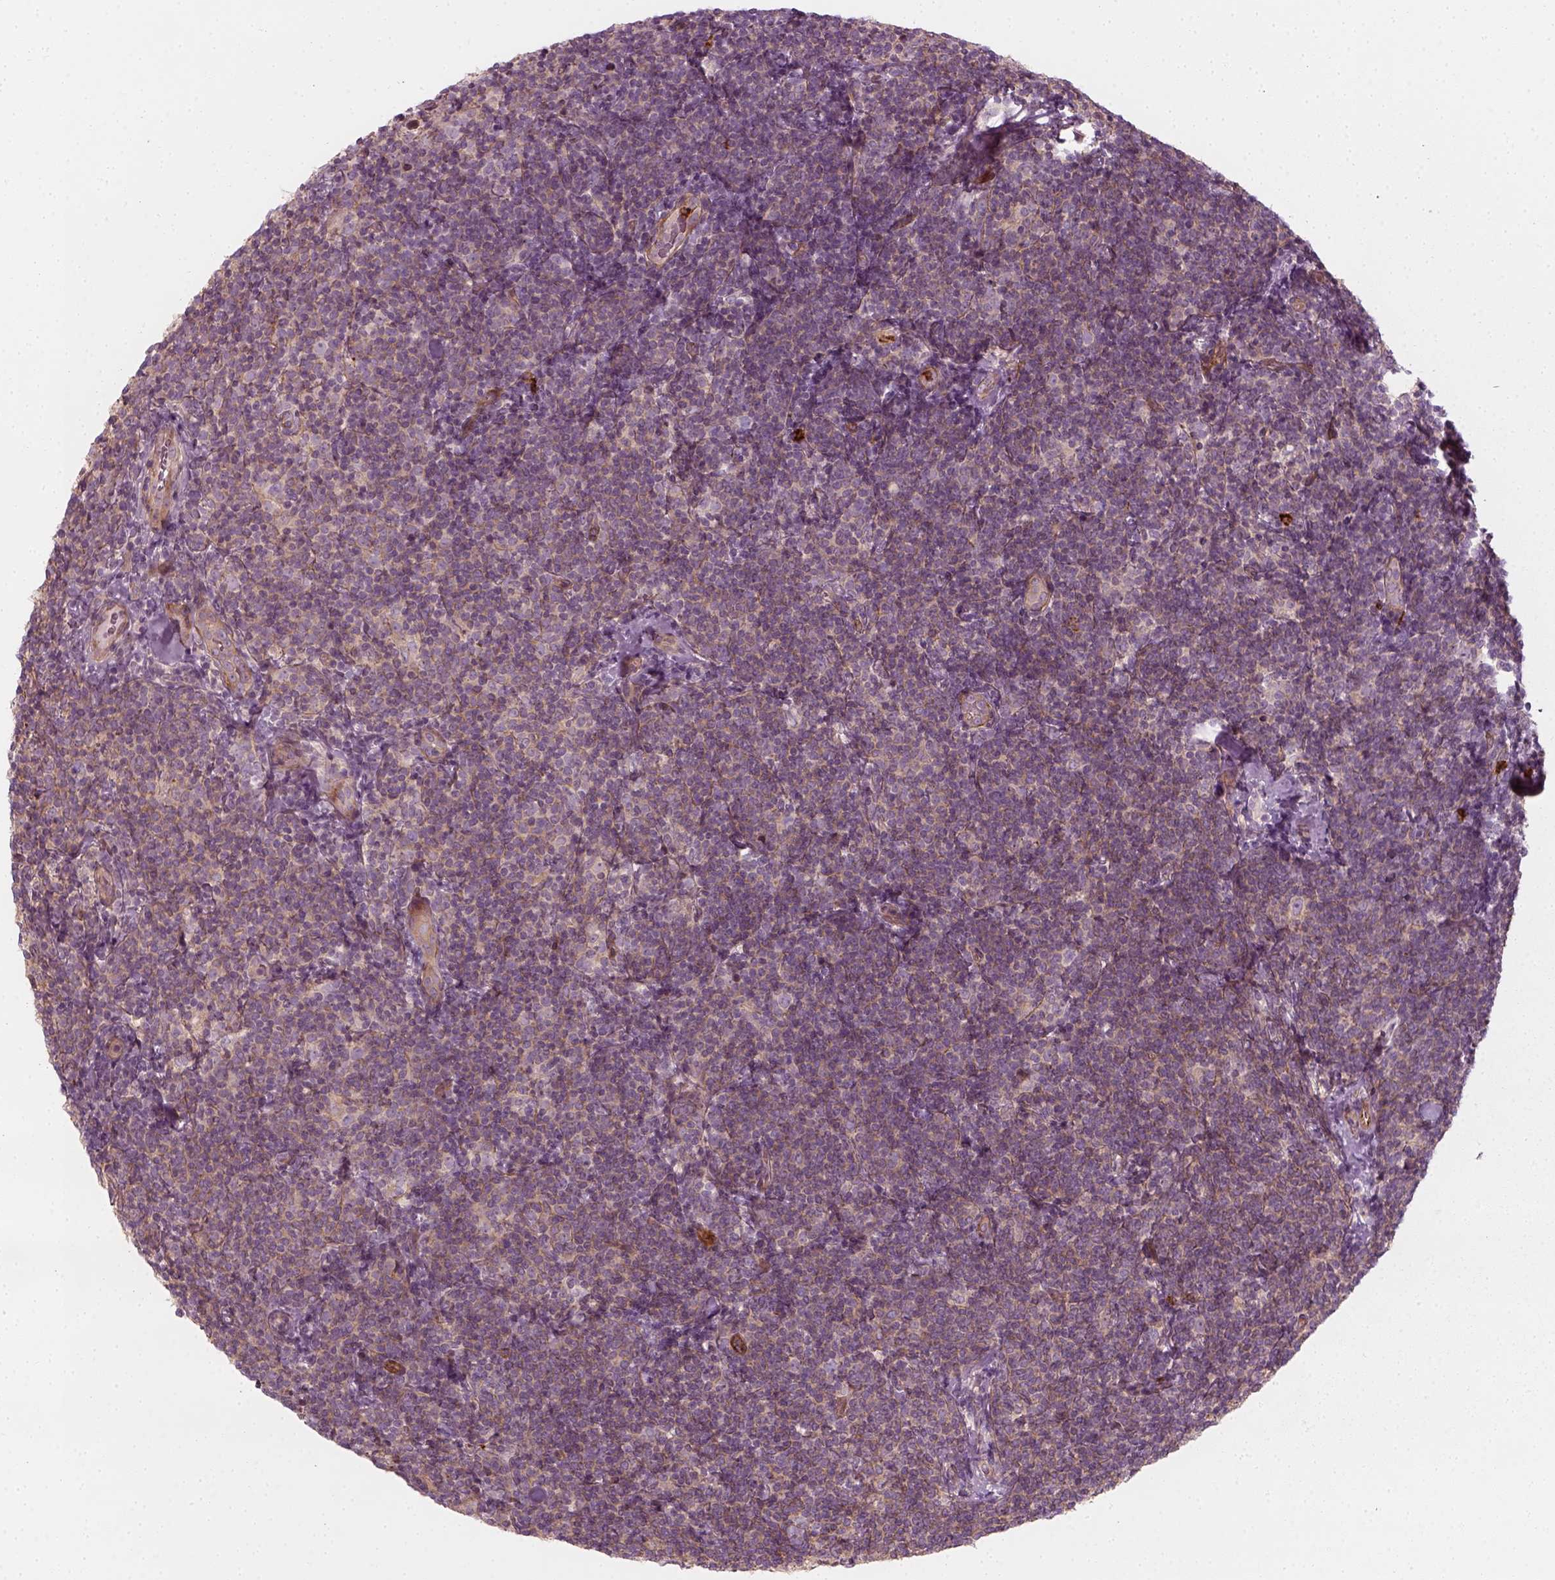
{"staining": {"intensity": "weak", "quantity": ">75%", "location": "cytoplasmic/membranous"}, "tissue": "lymphoma", "cell_type": "Tumor cells", "image_type": "cancer", "snomed": [{"axis": "morphology", "description": "Malignant lymphoma, non-Hodgkin's type, Low grade"}, {"axis": "topography", "description": "Lymph node"}], "caption": "Approximately >75% of tumor cells in lymphoma display weak cytoplasmic/membranous protein expression as visualized by brown immunohistochemical staining.", "gene": "NPTN", "patient": {"sex": "female", "age": 56}}